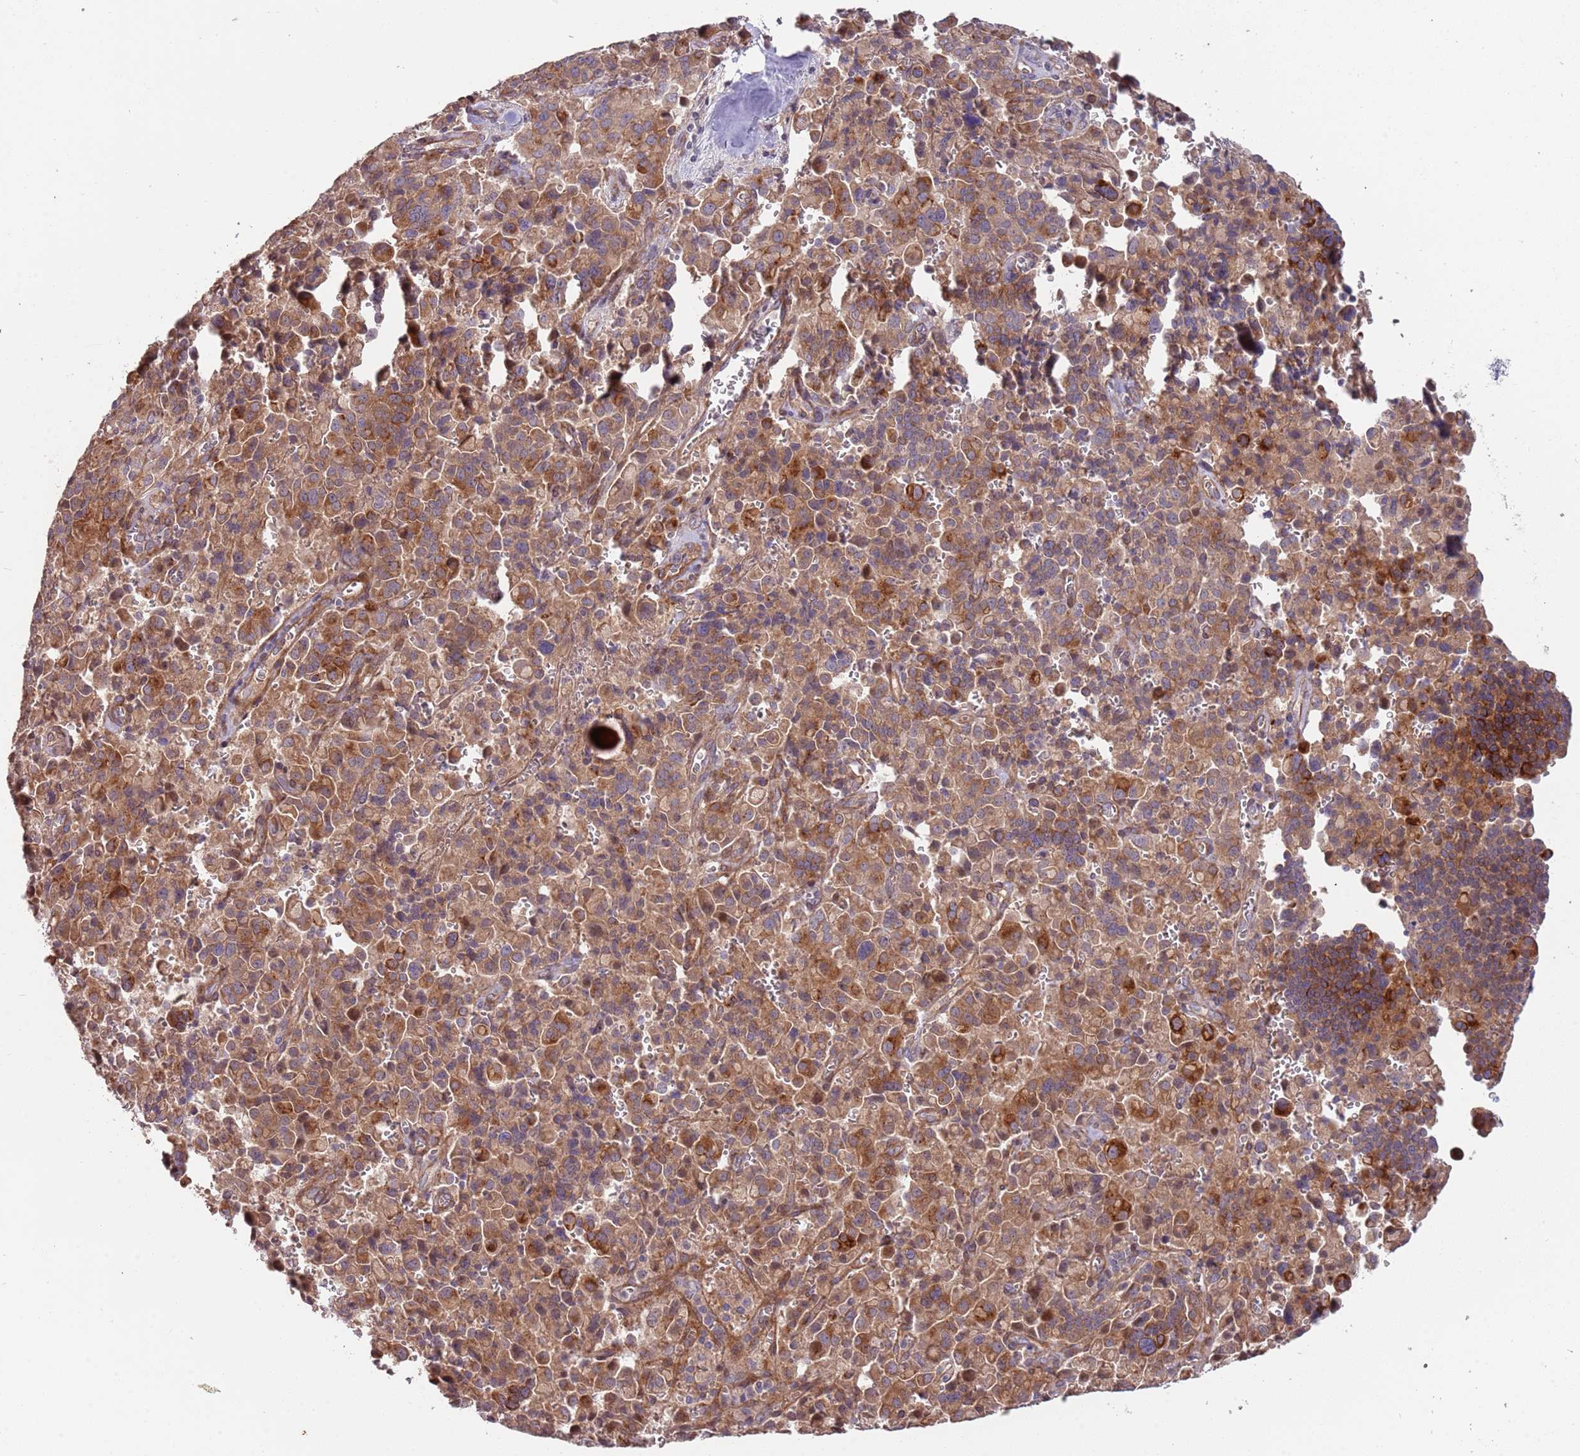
{"staining": {"intensity": "moderate", "quantity": ">75%", "location": "cytoplasmic/membranous"}, "tissue": "pancreatic cancer", "cell_type": "Tumor cells", "image_type": "cancer", "snomed": [{"axis": "morphology", "description": "Adenocarcinoma, NOS"}, {"axis": "topography", "description": "Pancreas"}], "caption": "Pancreatic cancer (adenocarcinoma) stained with a protein marker shows moderate staining in tumor cells.", "gene": "TRAPPC6B", "patient": {"sex": "male", "age": 65}}